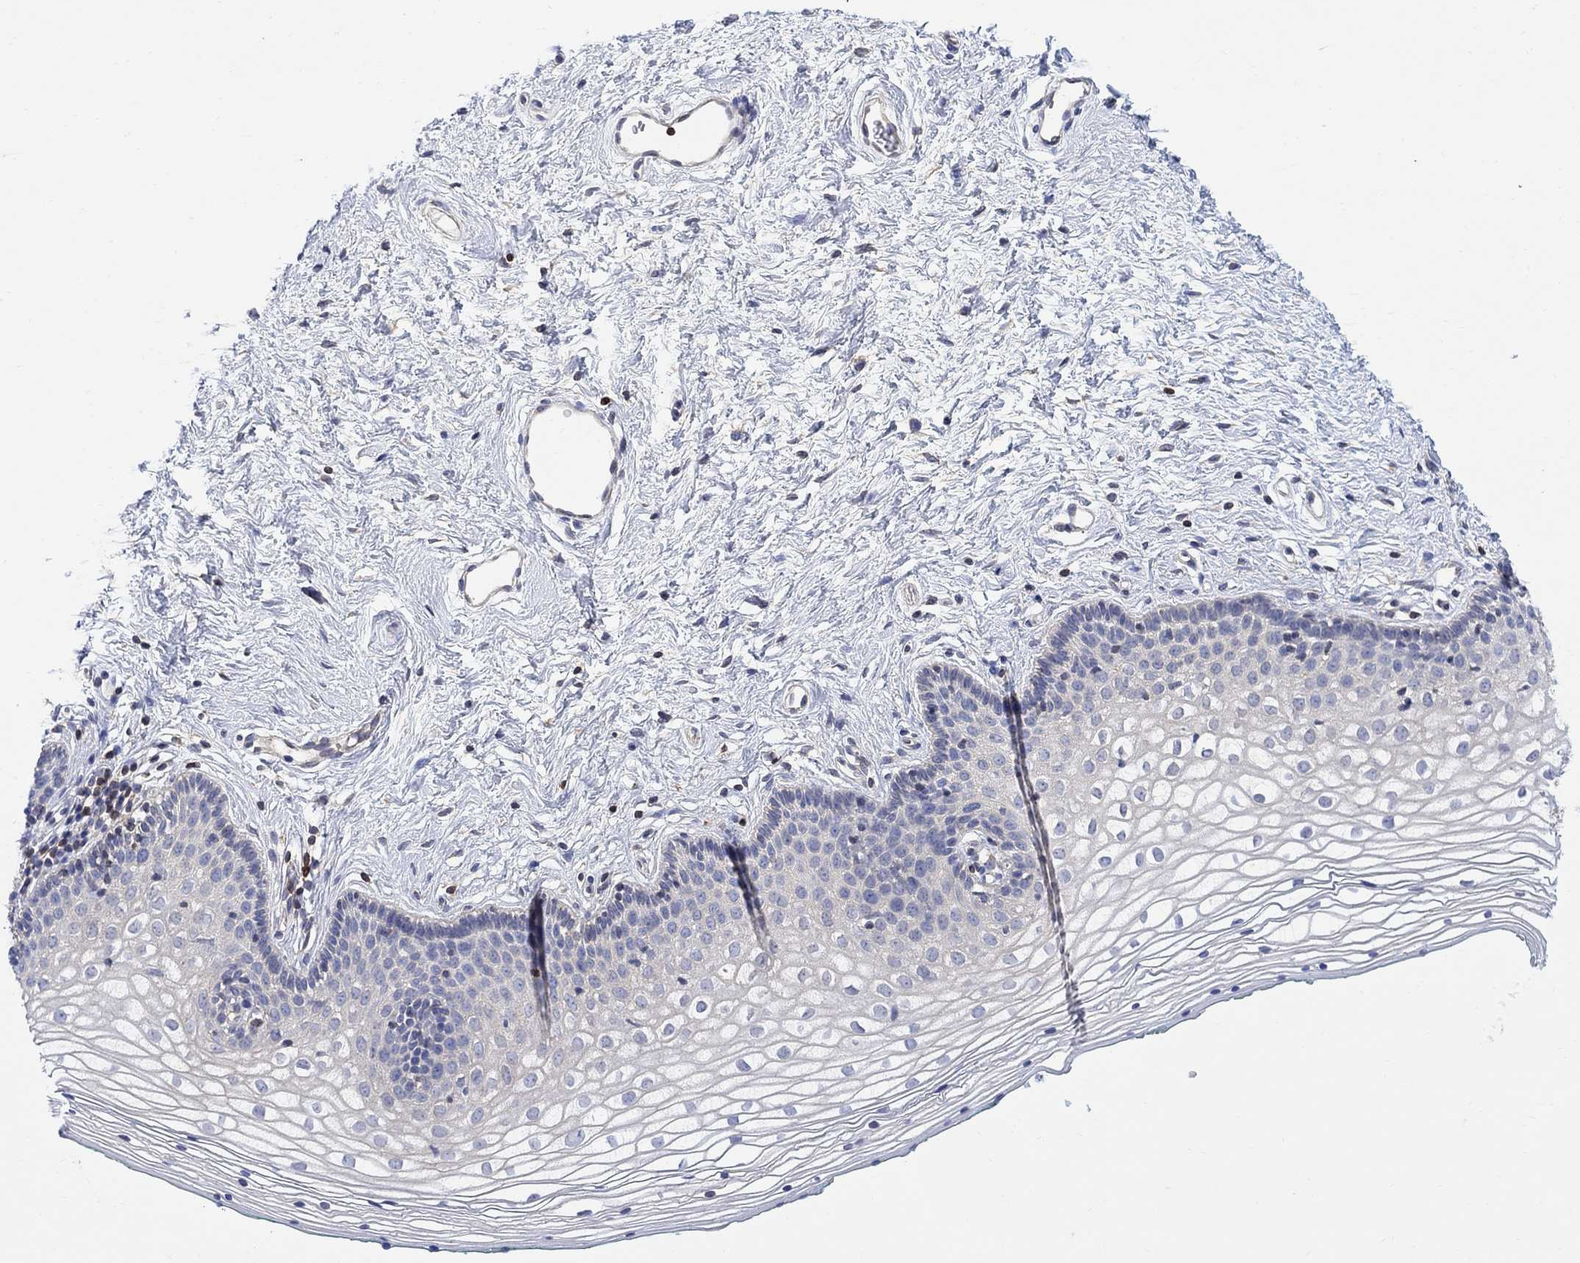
{"staining": {"intensity": "weak", "quantity": "<25%", "location": "cytoplasmic/membranous"}, "tissue": "vagina", "cell_type": "Squamous epithelial cells", "image_type": "normal", "snomed": [{"axis": "morphology", "description": "Normal tissue, NOS"}, {"axis": "topography", "description": "Vagina"}], "caption": "Immunohistochemical staining of unremarkable vagina exhibits no significant positivity in squamous epithelial cells.", "gene": "GBP5", "patient": {"sex": "female", "age": 36}}